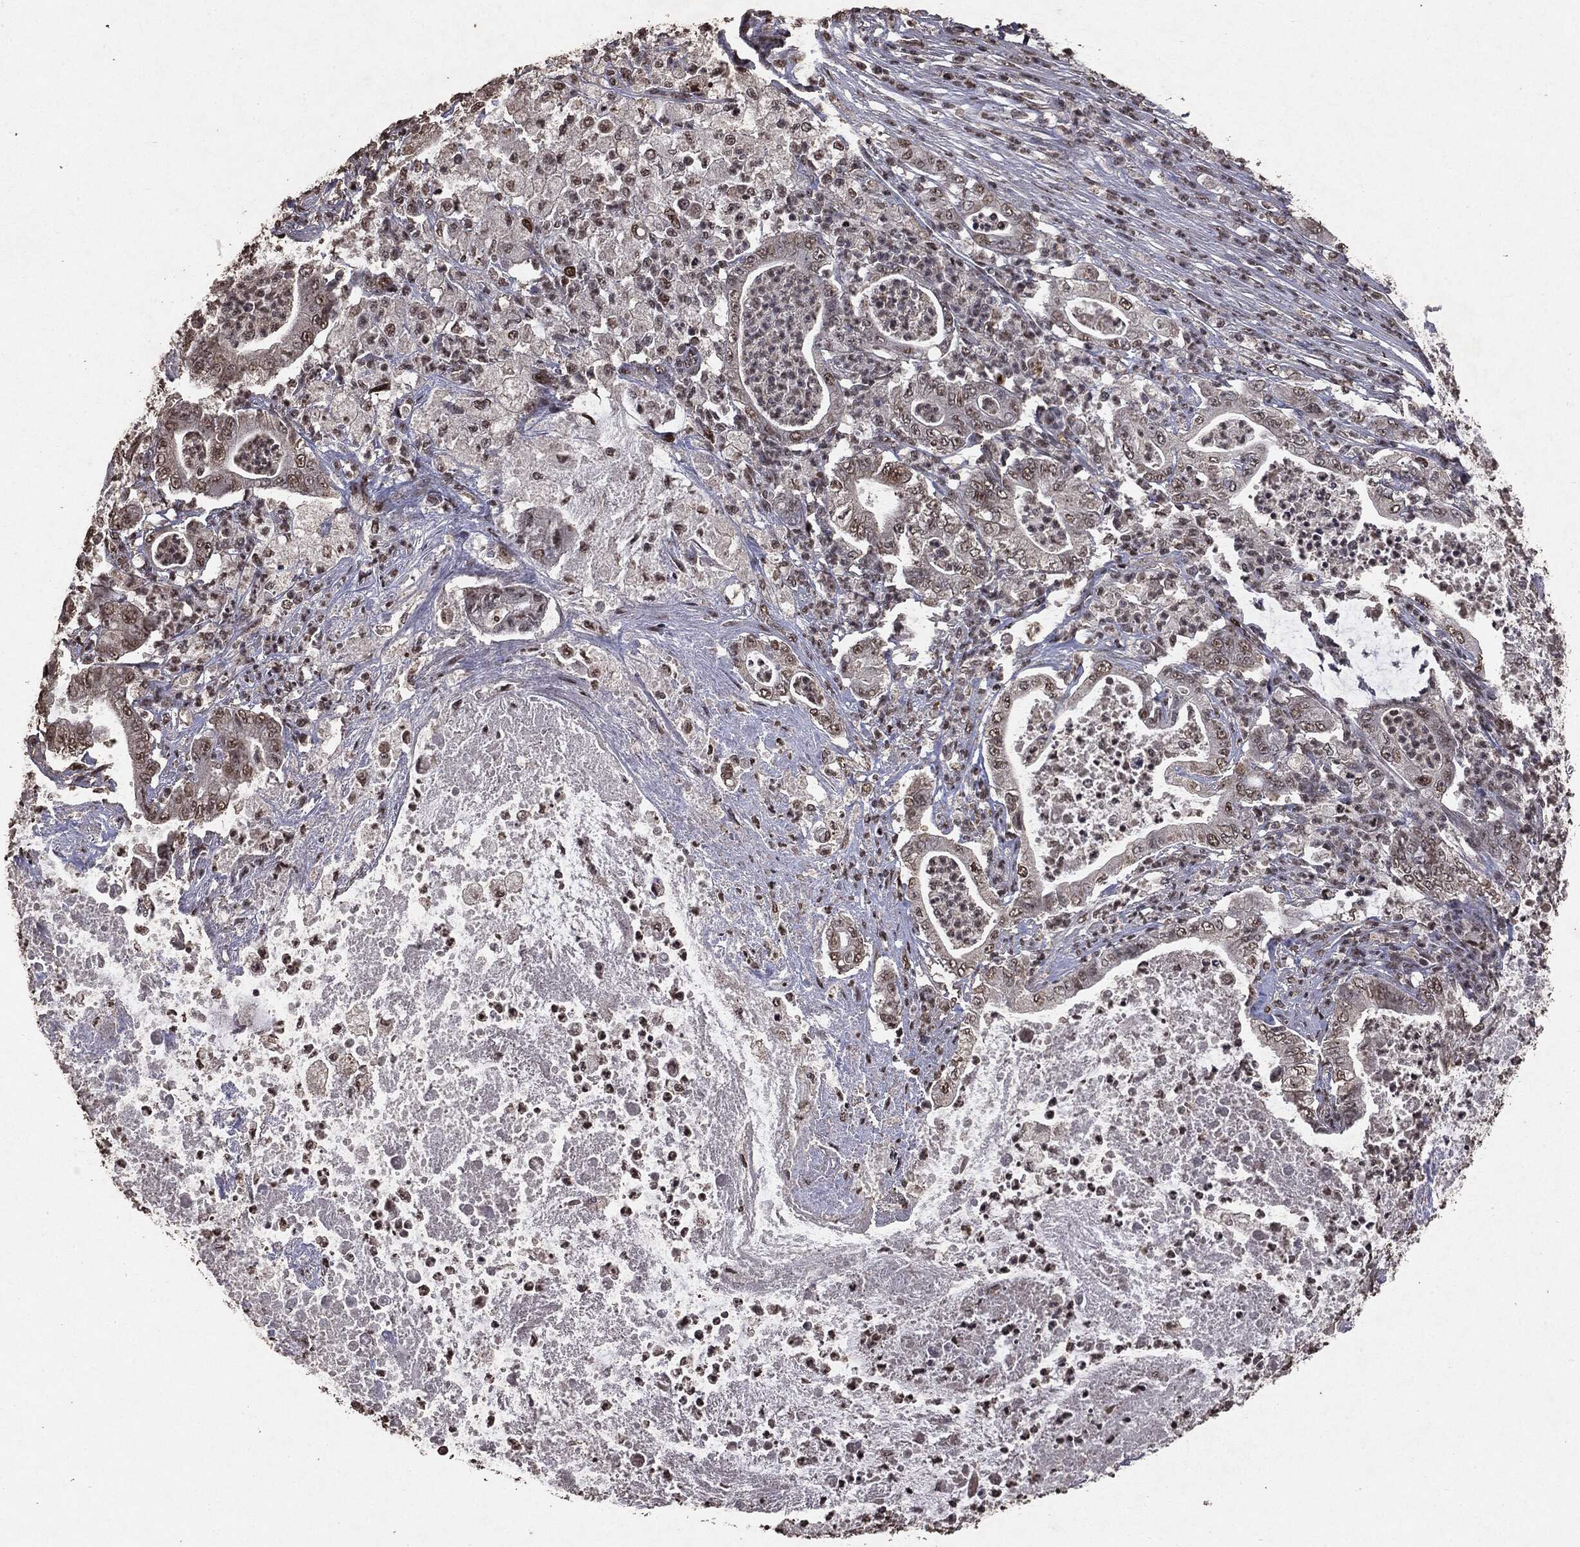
{"staining": {"intensity": "weak", "quantity": "<25%", "location": "nuclear"}, "tissue": "pancreatic cancer", "cell_type": "Tumor cells", "image_type": "cancer", "snomed": [{"axis": "morphology", "description": "Adenocarcinoma, NOS"}, {"axis": "topography", "description": "Pancreas"}], "caption": "DAB (3,3'-diaminobenzidine) immunohistochemical staining of adenocarcinoma (pancreatic) exhibits no significant expression in tumor cells.", "gene": "RAD18", "patient": {"sex": "male", "age": 71}}